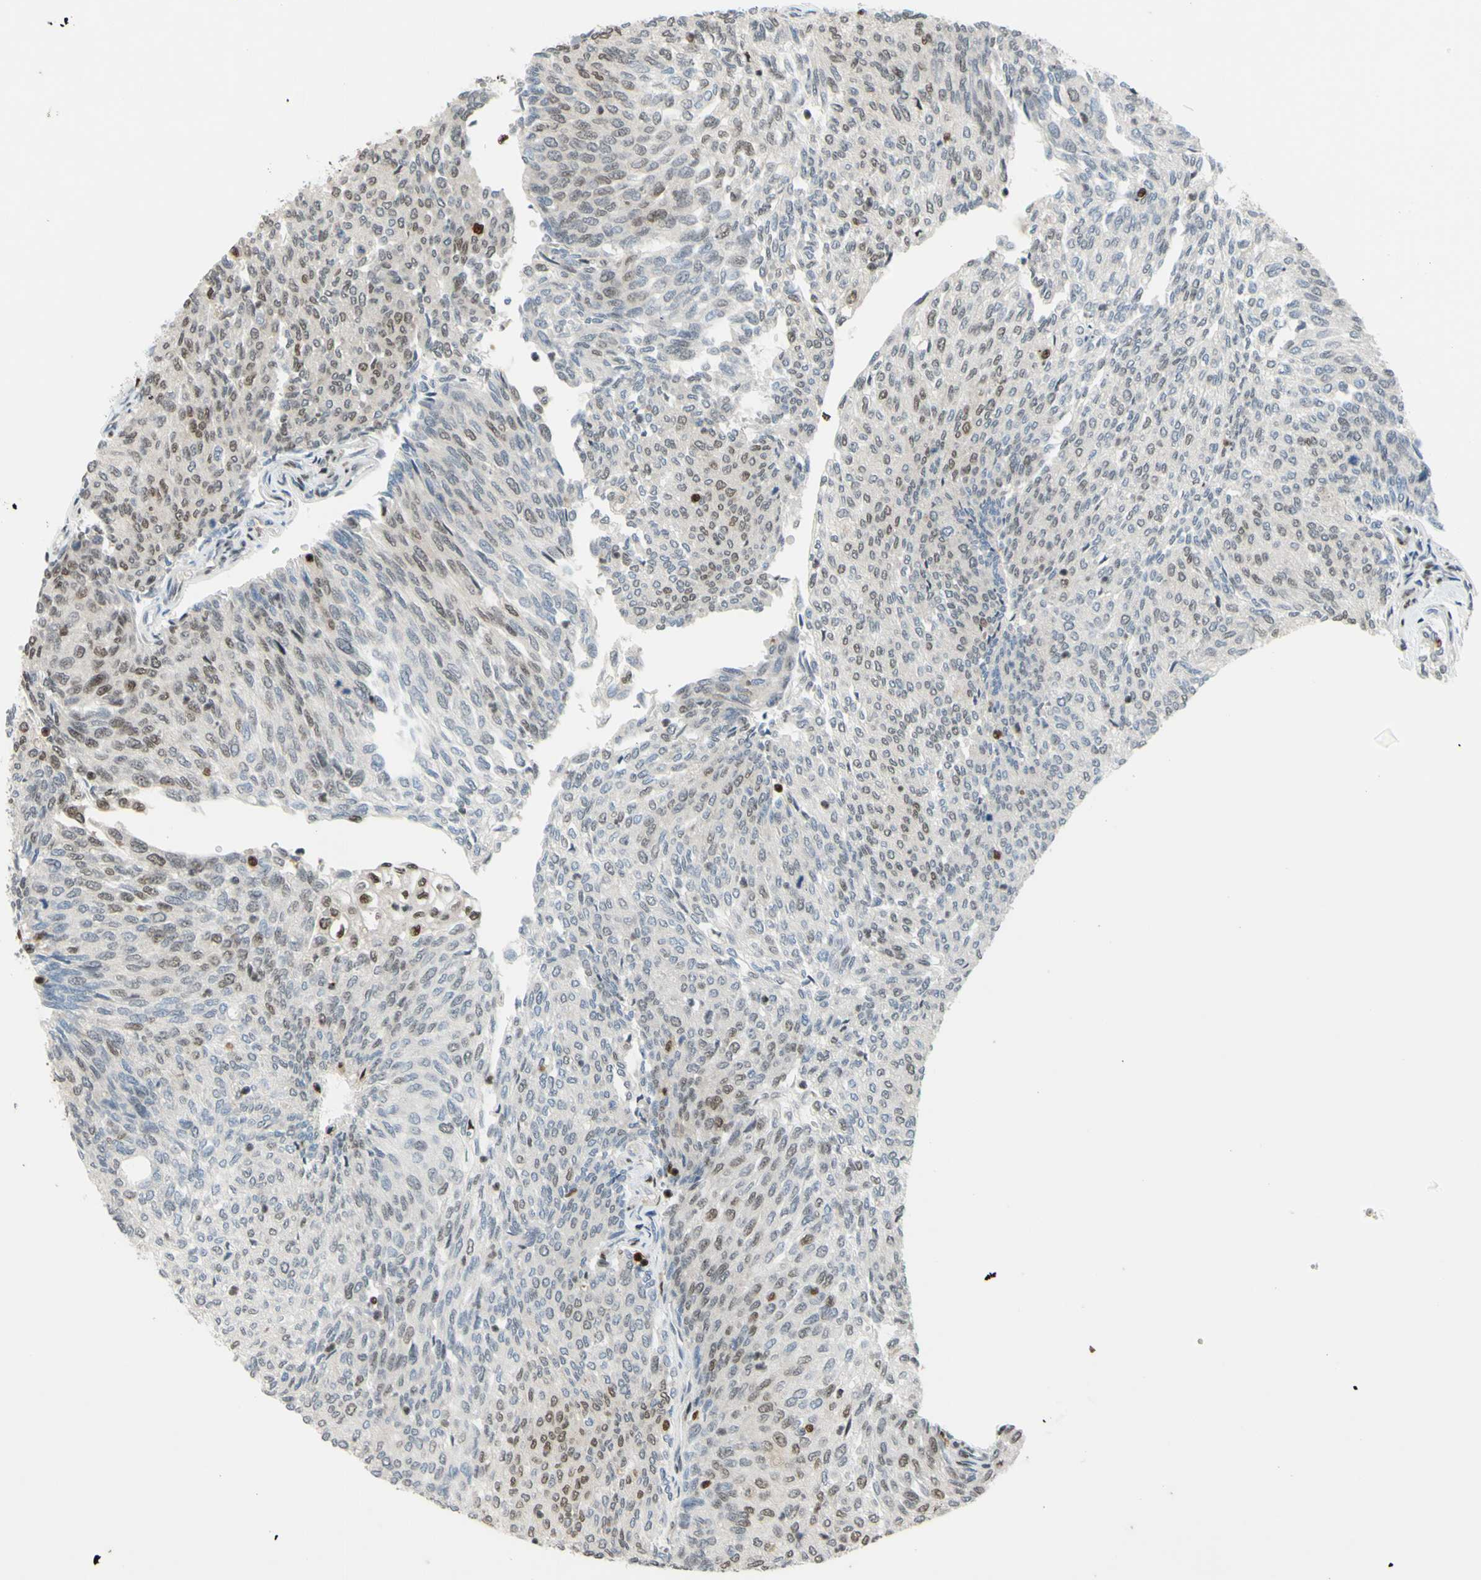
{"staining": {"intensity": "negative", "quantity": "none", "location": "none"}, "tissue": "urothelial cancer", "cell_type": "Tumor cells", "image_type": "cancer", "snomed": [{"axis": "morphology", "description": "Urothelial carcinoma, Low grade"}, {"axis": "topography", "description": "Urinary bladder"}], "caption": "Immunohistochemistry image of neoplastic tissue: human low-grade urothelial carcinoma stained with DAB reveals no significant protein positivity in tumor cells.", "gene": "FKBP5", "patient": {"sex": "female", "age": 79}}